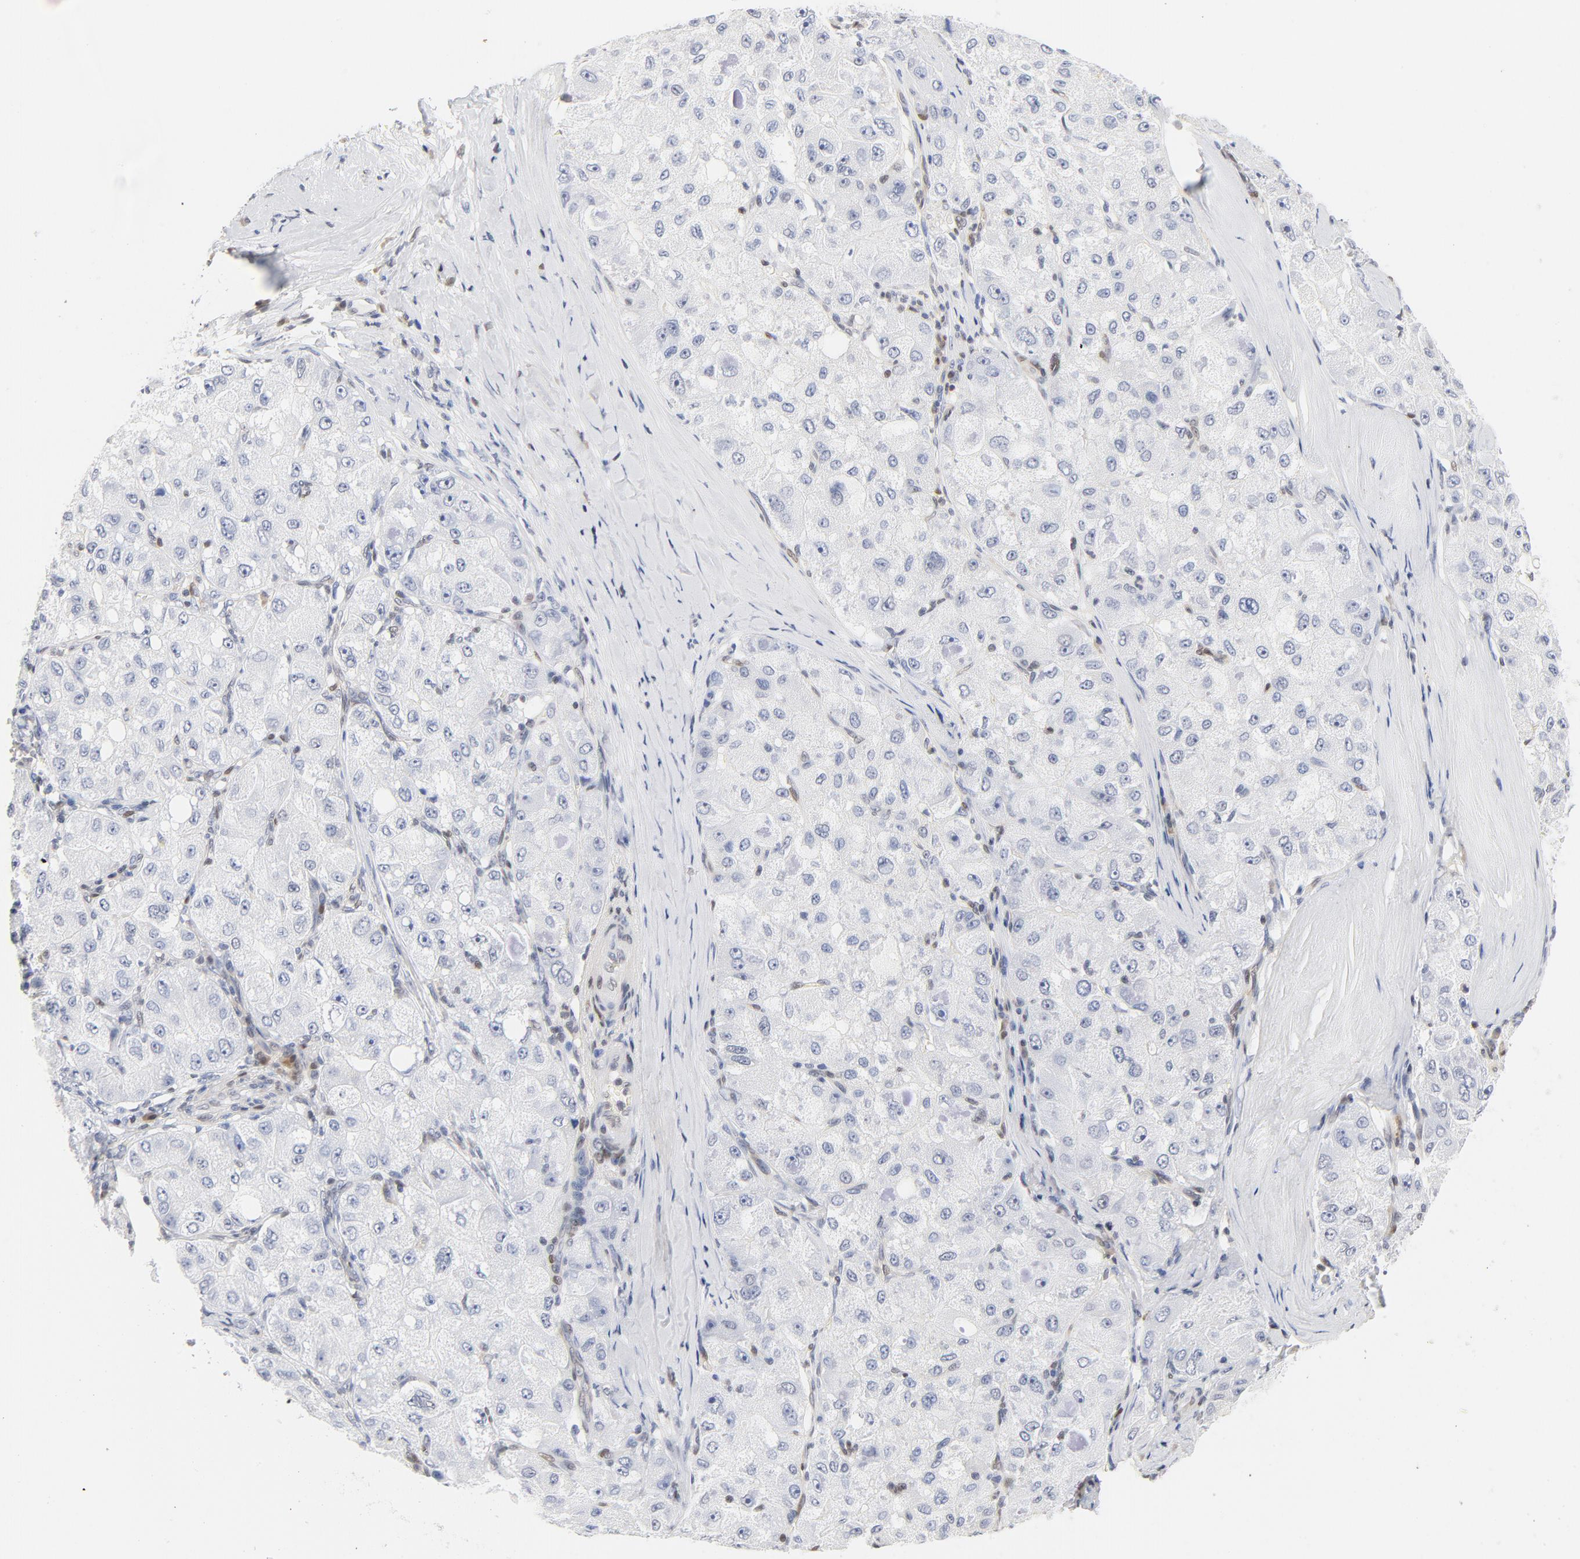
{"staining": {"intensity": "negative", "quantity": "none", "location": "none"}, "tissue": "liver cancer", "cell_type": "Tumor cells", "image_type": "cancer", "snomed": [{"axis": "morphology", "description": "Carcinoma, Hepatocellular, NOS"}, {"axis": "topography", "description": "Liver"}], "caption": "High power microscopy photomicrograph of an immunohistochemistry (IHC) photomicrograph of hepatocellular carcinoma (liver), revealing no significant staining in tumor cells. The staining was performed using DAB (3,3'-diaminobenzidine) to visualize the protein expression in brown, while the nuclei were stained in blue with hematoxylin (Magnification: 20x).", "gene": "CDKN1B", "patient": {"sex": "male", "age": 80}}